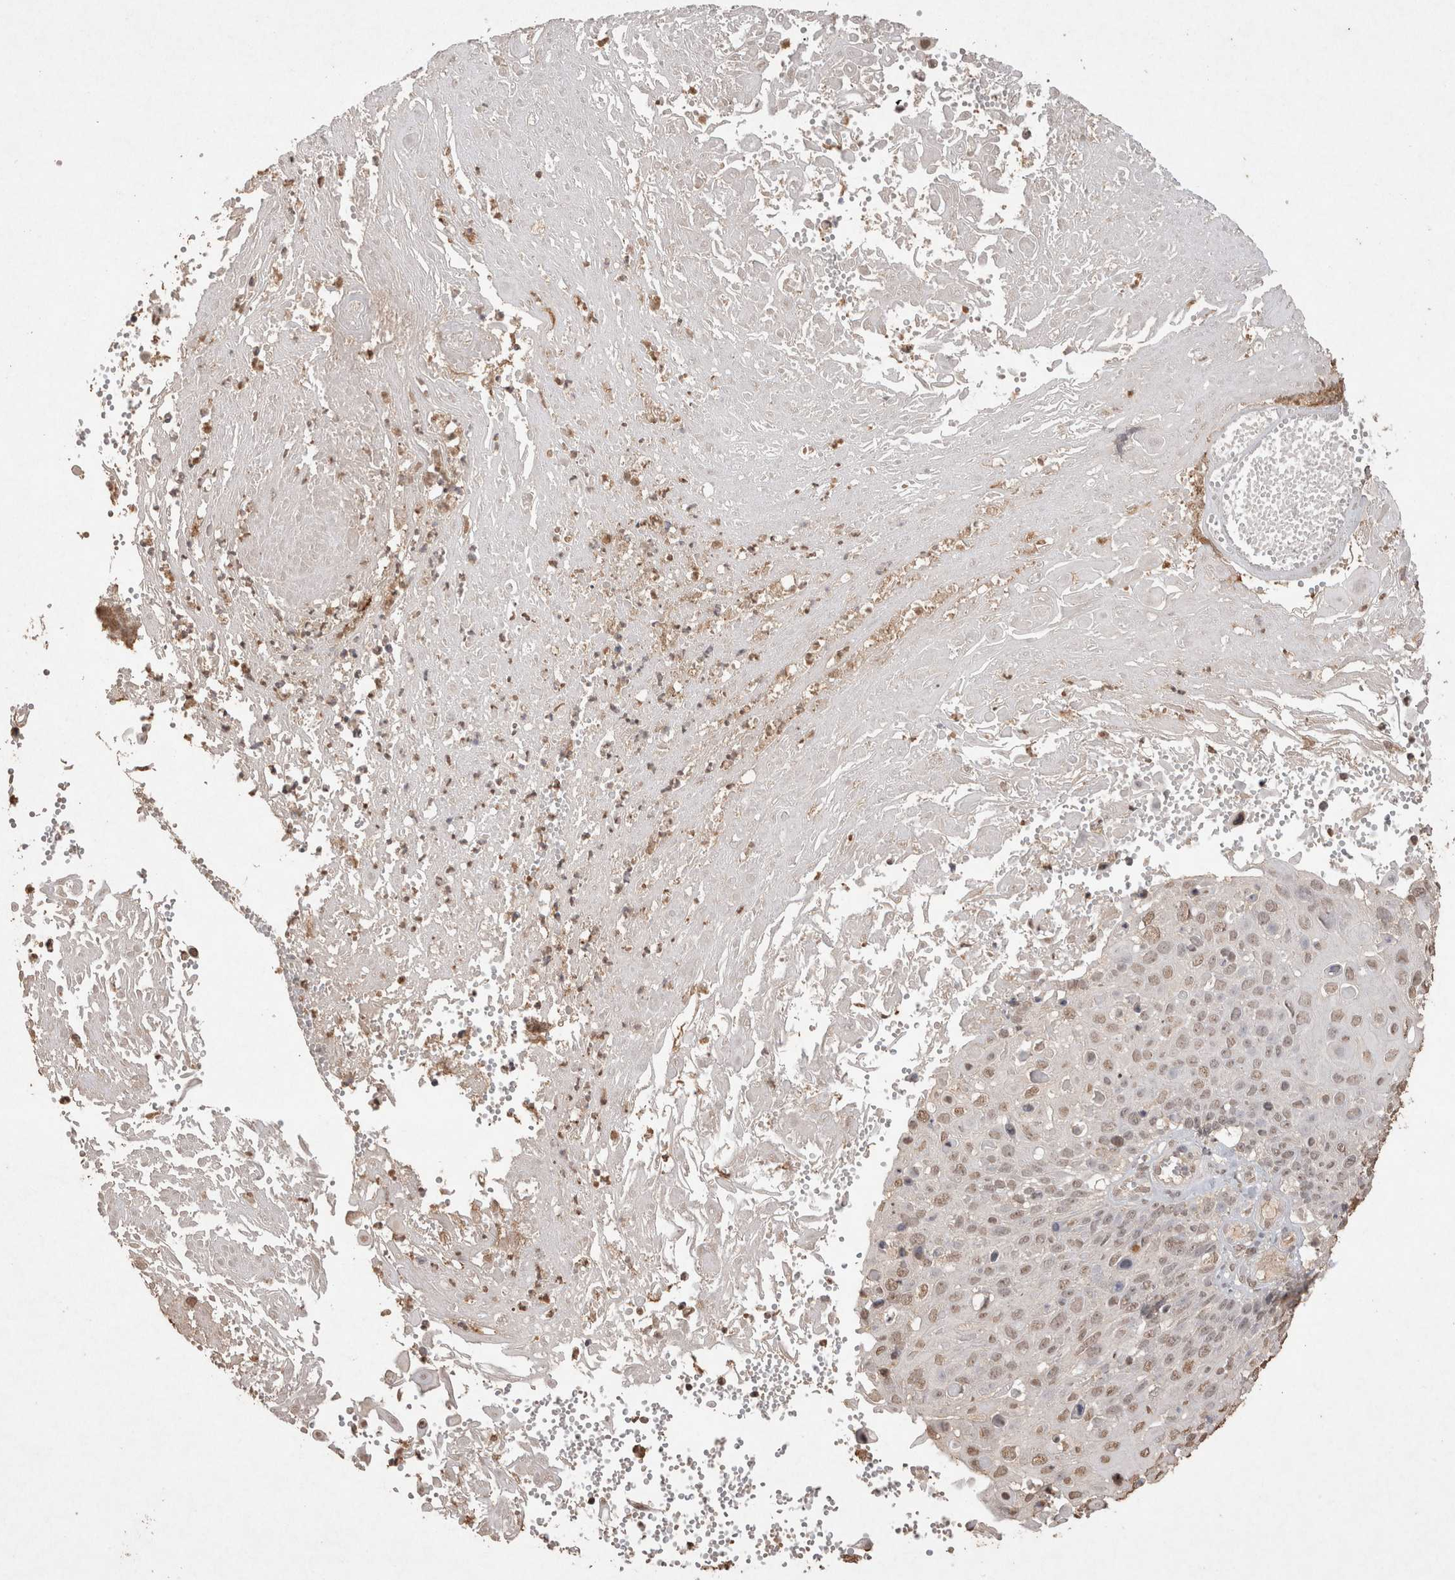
{"staining": {"intensity": "weak", "quantity": ">75%", "location": "nuclear"}, "tissue": "cervical cancer", "cell_type": "Tumor cells", "image_type": "cancer", "snomed": [{"axis": "morphology", "description": "Squamous cell carcinoma, NOS"}, {"axis": "topography", "description": "Cervix"}], "caption": "IHC micrograph of human squamous cell carcinoma (cervical) stained for a protein (brown), which exhibits low levels of weak nuclear expression in approximately >75% of tumor cells.", "gene": "MLX", "patient": {"sex": "female", "age": 74}}